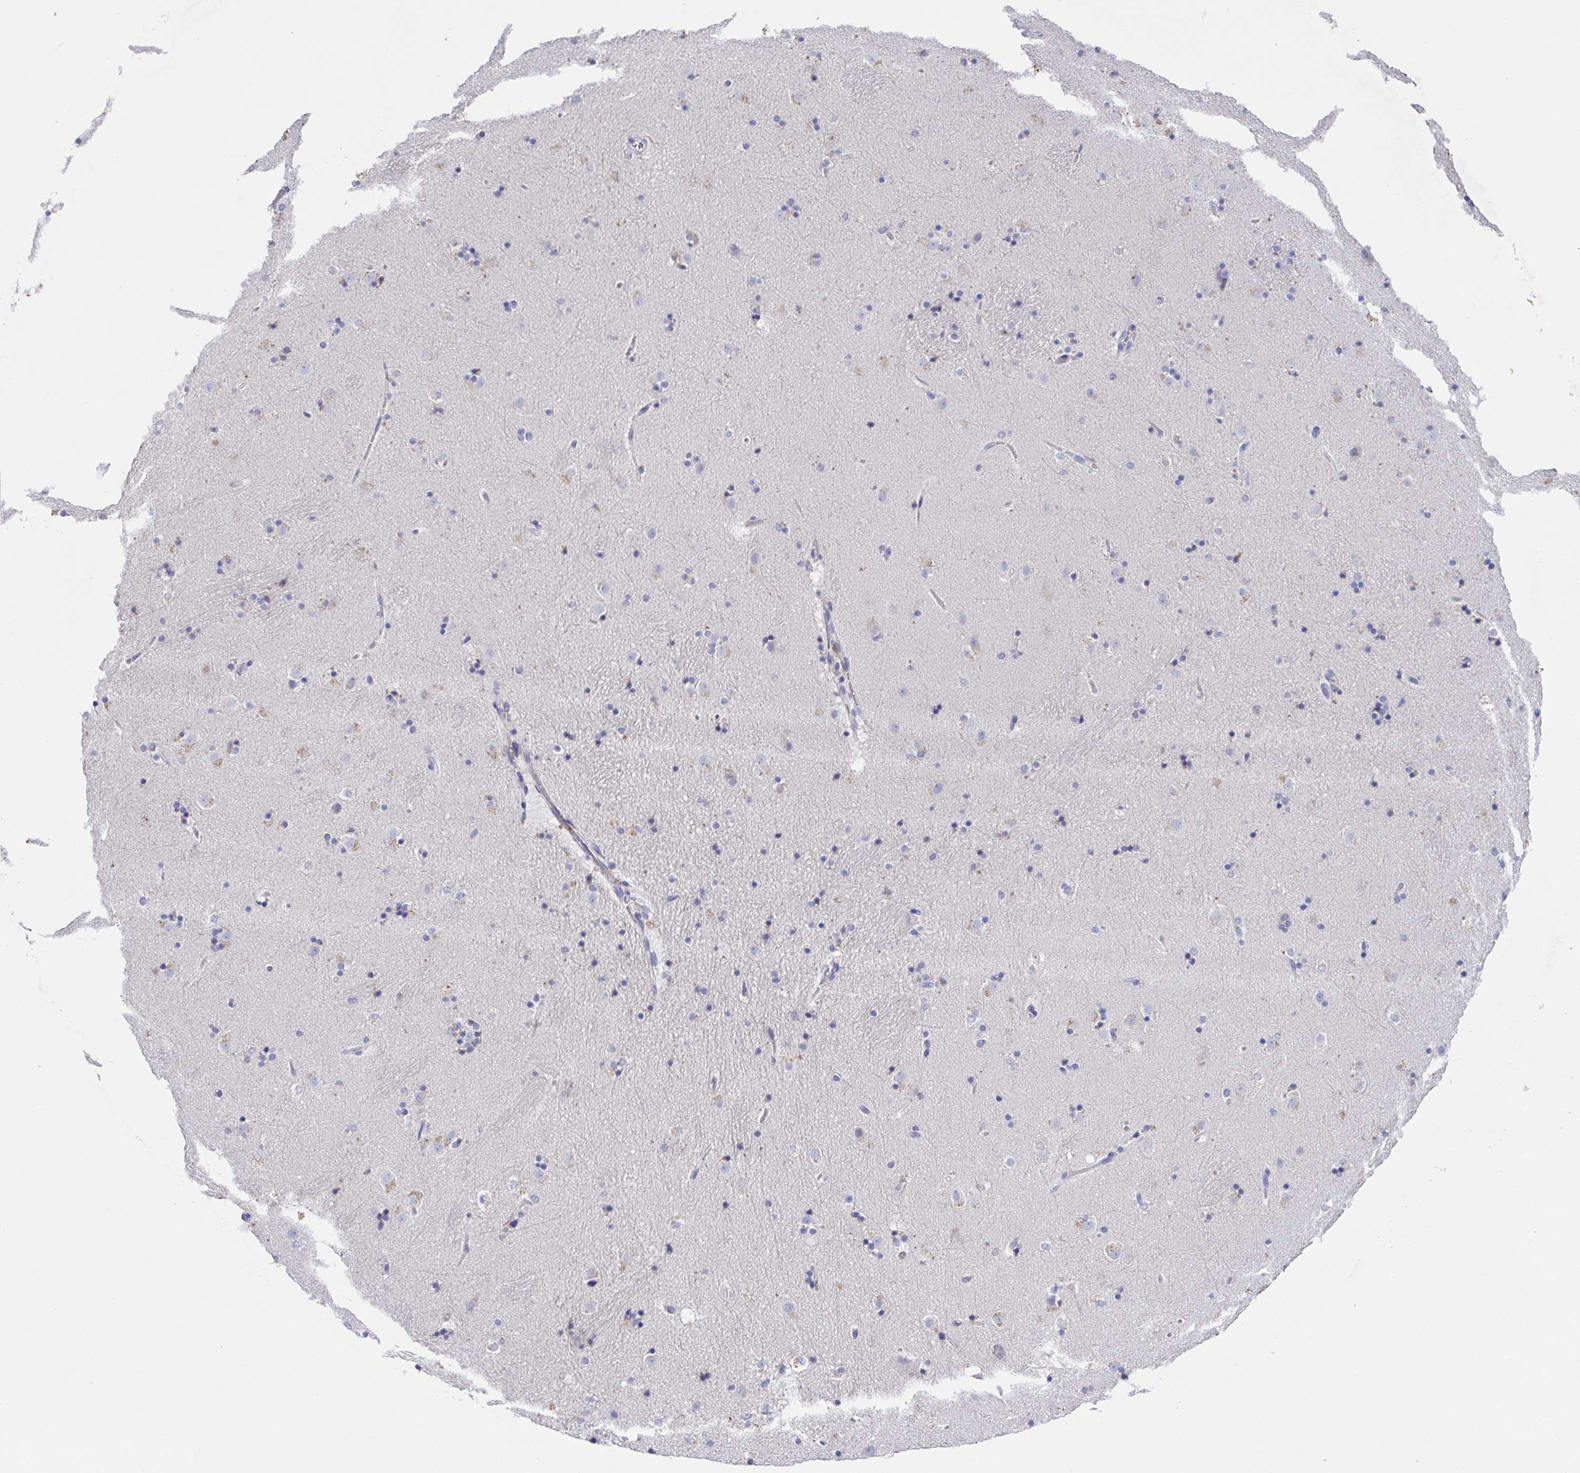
{"staining": {"intensity": "negative", "quantity": "none", "location": "none"}, "tissue": "caudate", "cell_type": "Glial cells", "image_type": "normal", "snomed": [{"axis": "morphology", "description": "Normal tissue, NOS"}, {"axis": "topography", "description": "Lateral ventricle wall"}], "caption": "An immunohistochemistry image of unremarkable caudate is shown. There is no staining in glial cells of caudate. (DAB (3,3'-diaminobenzidine) immunohistochemistry, high magnification).", "gene": "SSC4D", "patient": {"sex": "male", "age": 37}}